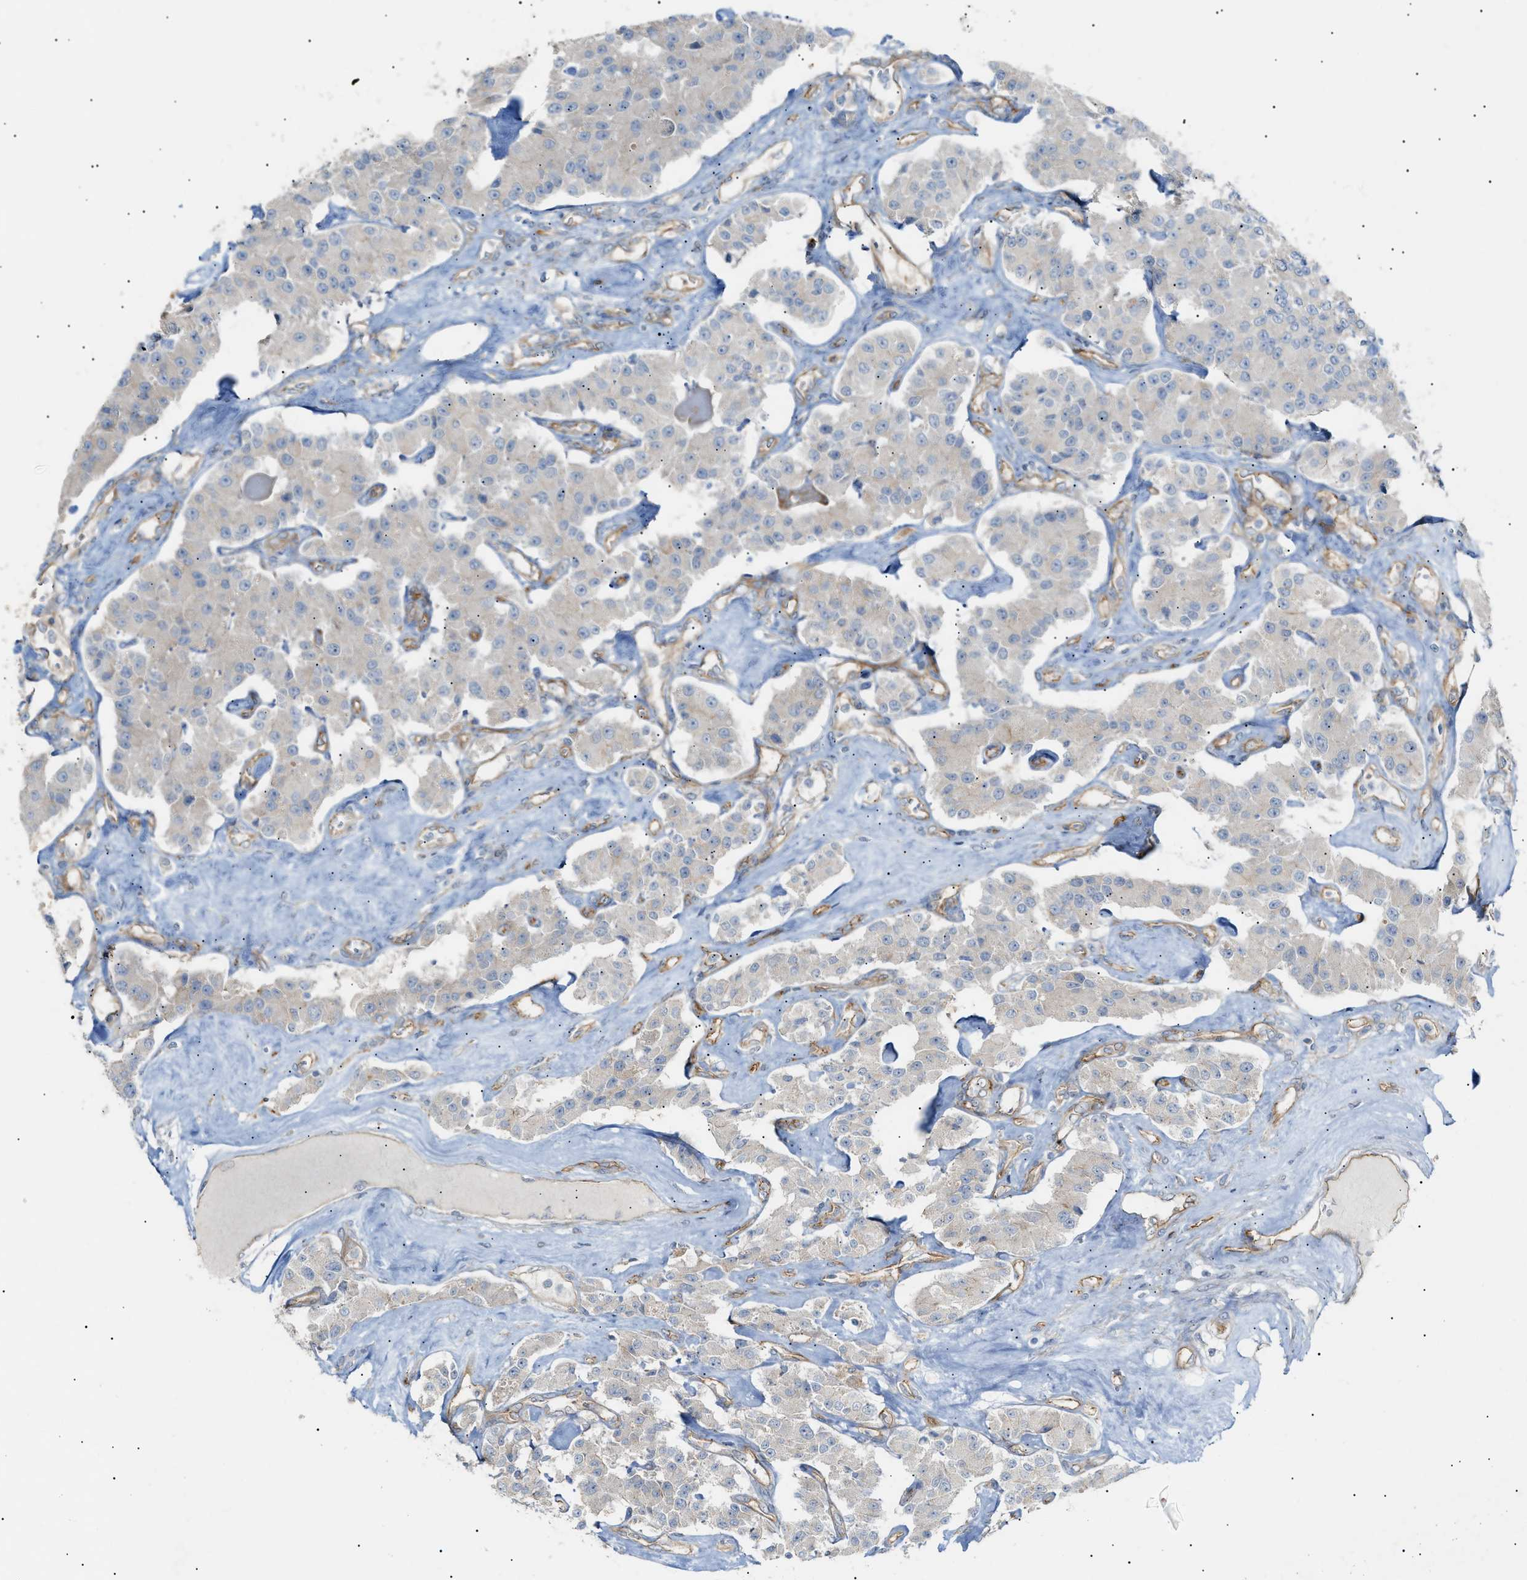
{"staining": {"intensity": "negative", "quantity": "none", "location": "none"}, "tissue": "carcinoid", "cell_type": "Tumor cells", "image_type": "cancer", "snomed": [{"axis": "morphology", "description": "Carcinoid, malignant, NOS"}, {"axis": "topography", "description": "Pancreas"}], "caption": "This is an IHC micrograph of carcinoid. There is no staining in tumor cells.", "gene": "ZFHX2", "patient": {"sex": "male", "age": 41}}